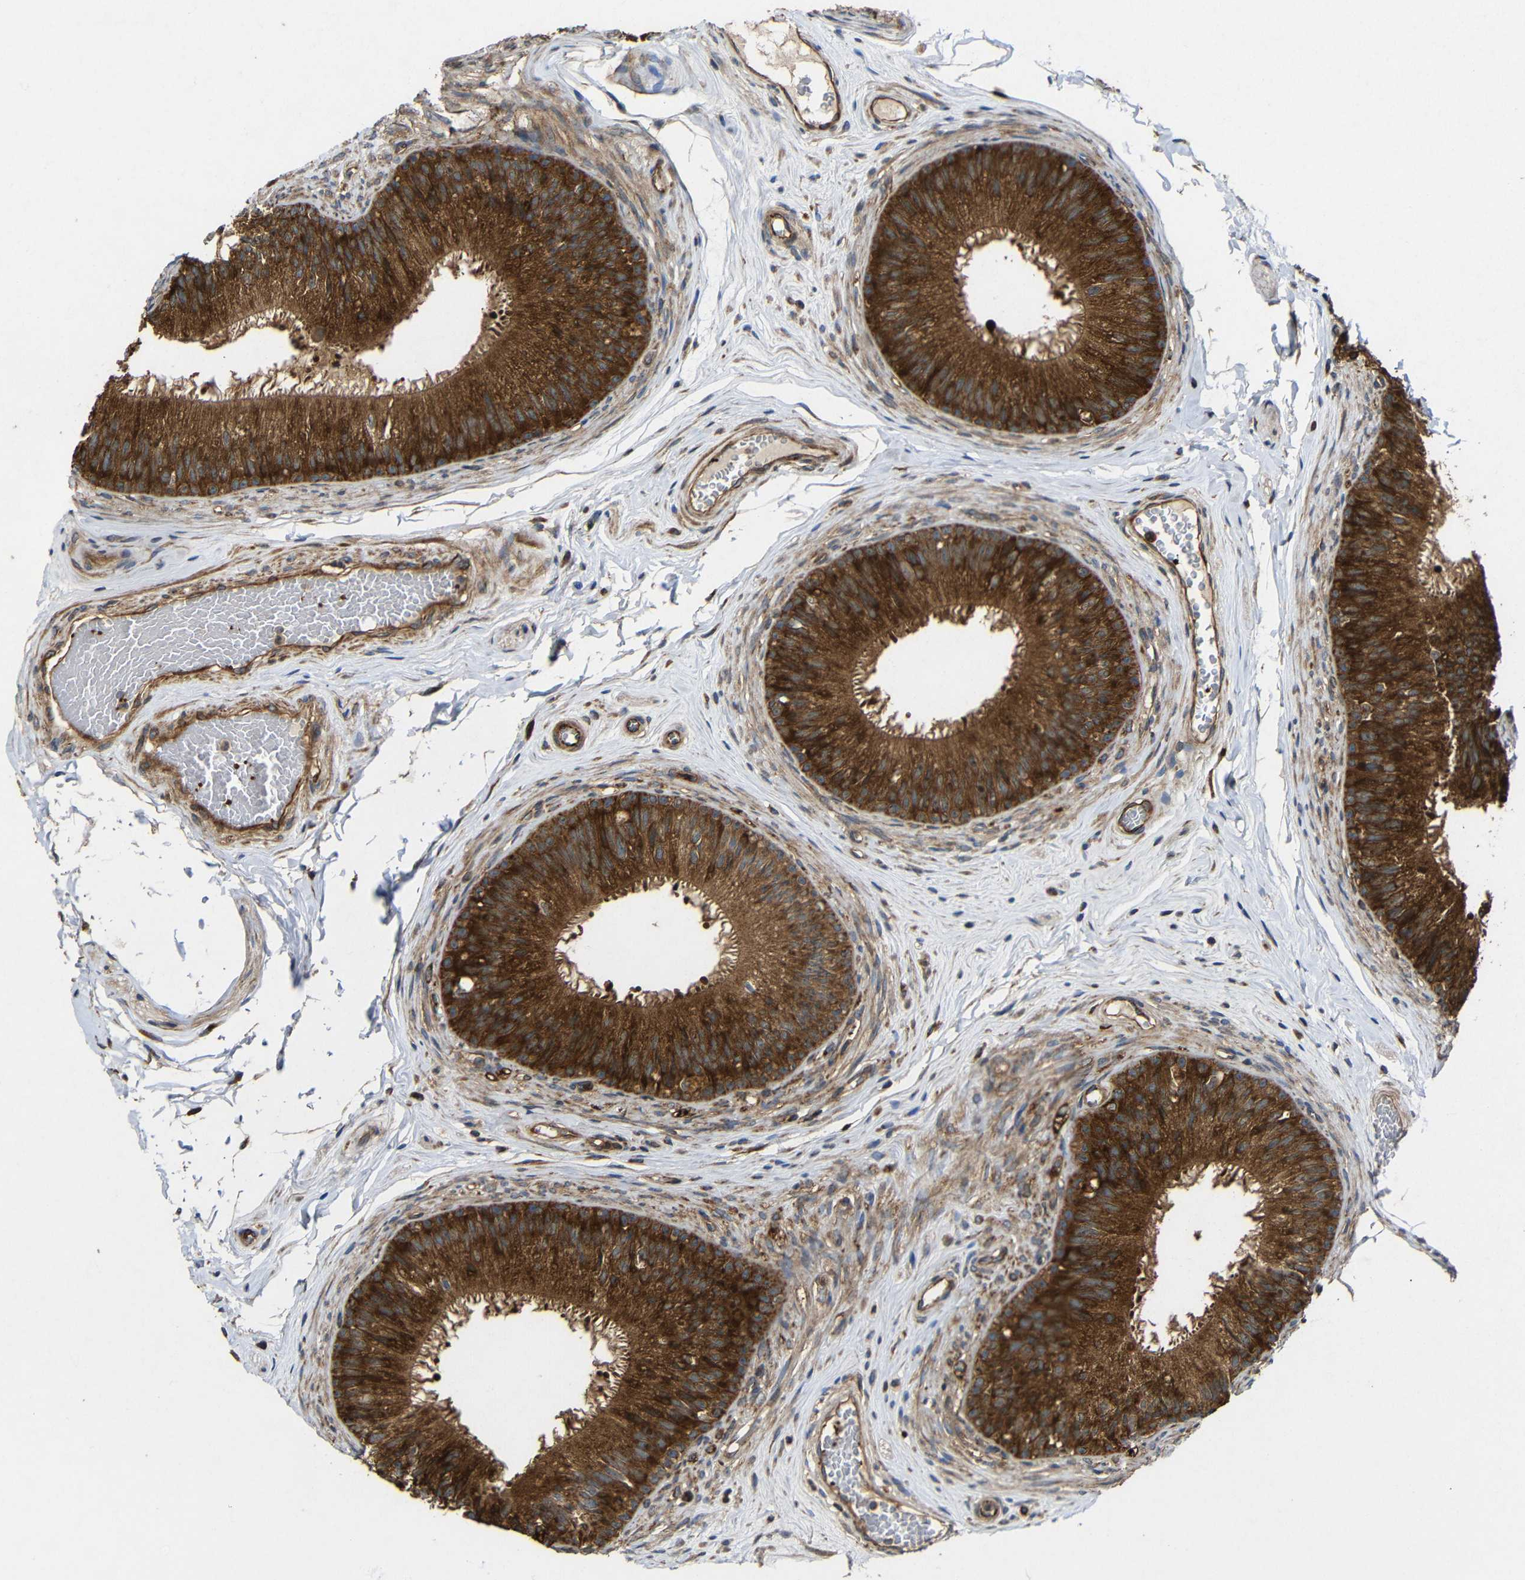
{"staining": {"intensity": "strong", "quantity": ">75%", "location": "cytoplasmic/membranous"}, "tissue": "epididymis", "cell_type": "Glandular cells", "image_type": "normal", "snomed": [{"axis": "morphology", "description": "Normal tissue, NOS"}, {"axis": "topography", "description": "Testis"}, {"axis": "topography", "description": "Epididymis"}], "caption": "Strong cytoplasmic/membranous staining is identified in about >75% of glandular cells in benign epididymis. The staining was performed using DAB to visualize the protein expression in brown, while the nuclei were stained in blue with hematoxylin (Magnification: 20x).", "gene": "EIF2S1", "patient": {"sex": "male", "age": 36}}